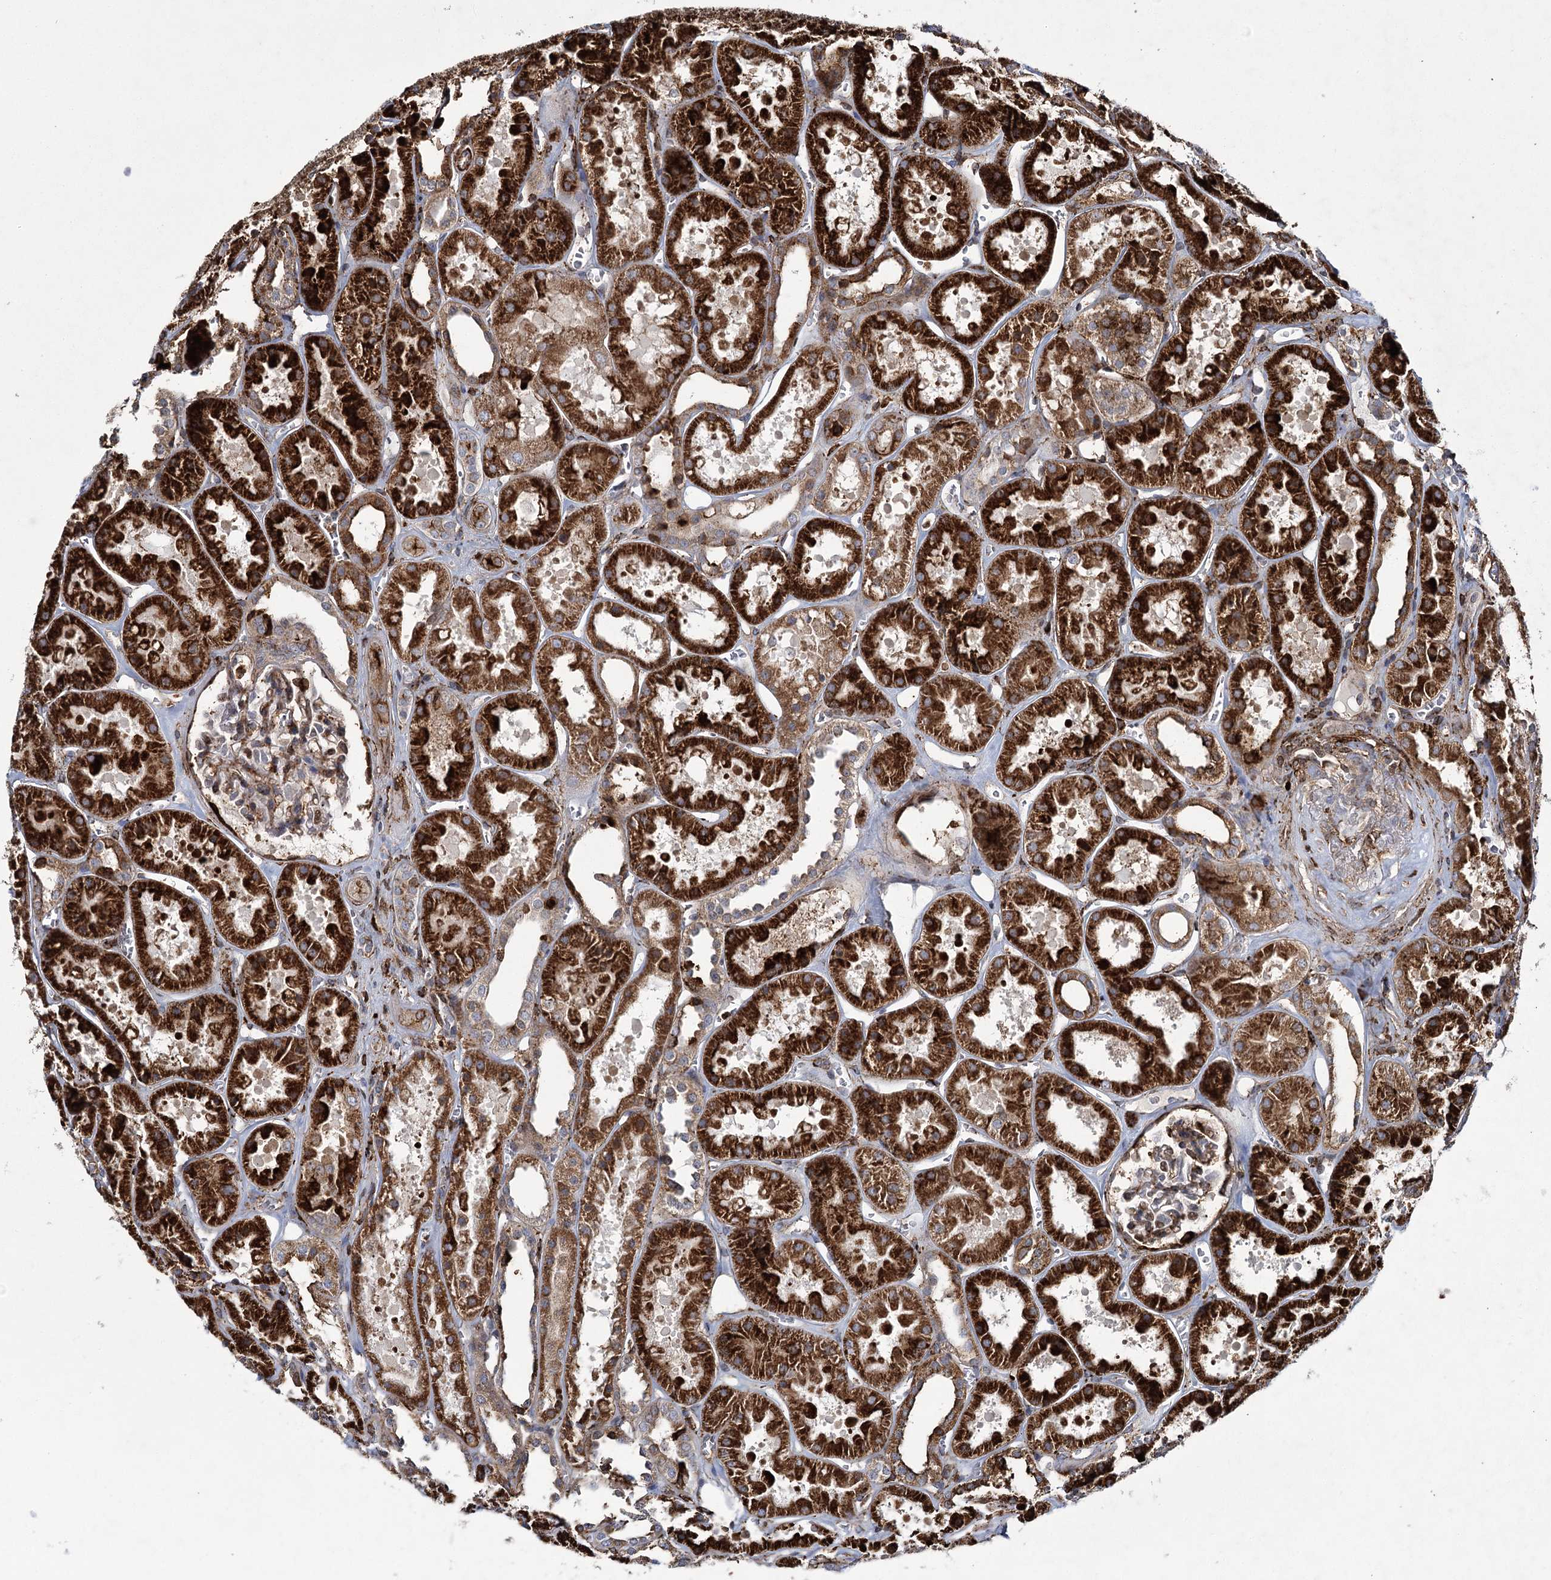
{"staining": {"intensity": "moderate", "quantity": "25%-75%", "location": "cytoplasmic/membranous"}, "tissue": "kidney", "cell_type": "Cells in glomeruli", "image_type": "normal", "snomed": [{"axis": "morphology", "description": "Normal tissue, NOS"}, {"axis": "topography", "description": "Kidney"}], "caption": "This is a photomicrograph of IHC staining of benign kidney, which shows moderate positivity in the cytoplasmic/membranous of cells in glomeruli.", "gene": "DCUN1D4", "patient": {"sex": "female", "age": 41}}